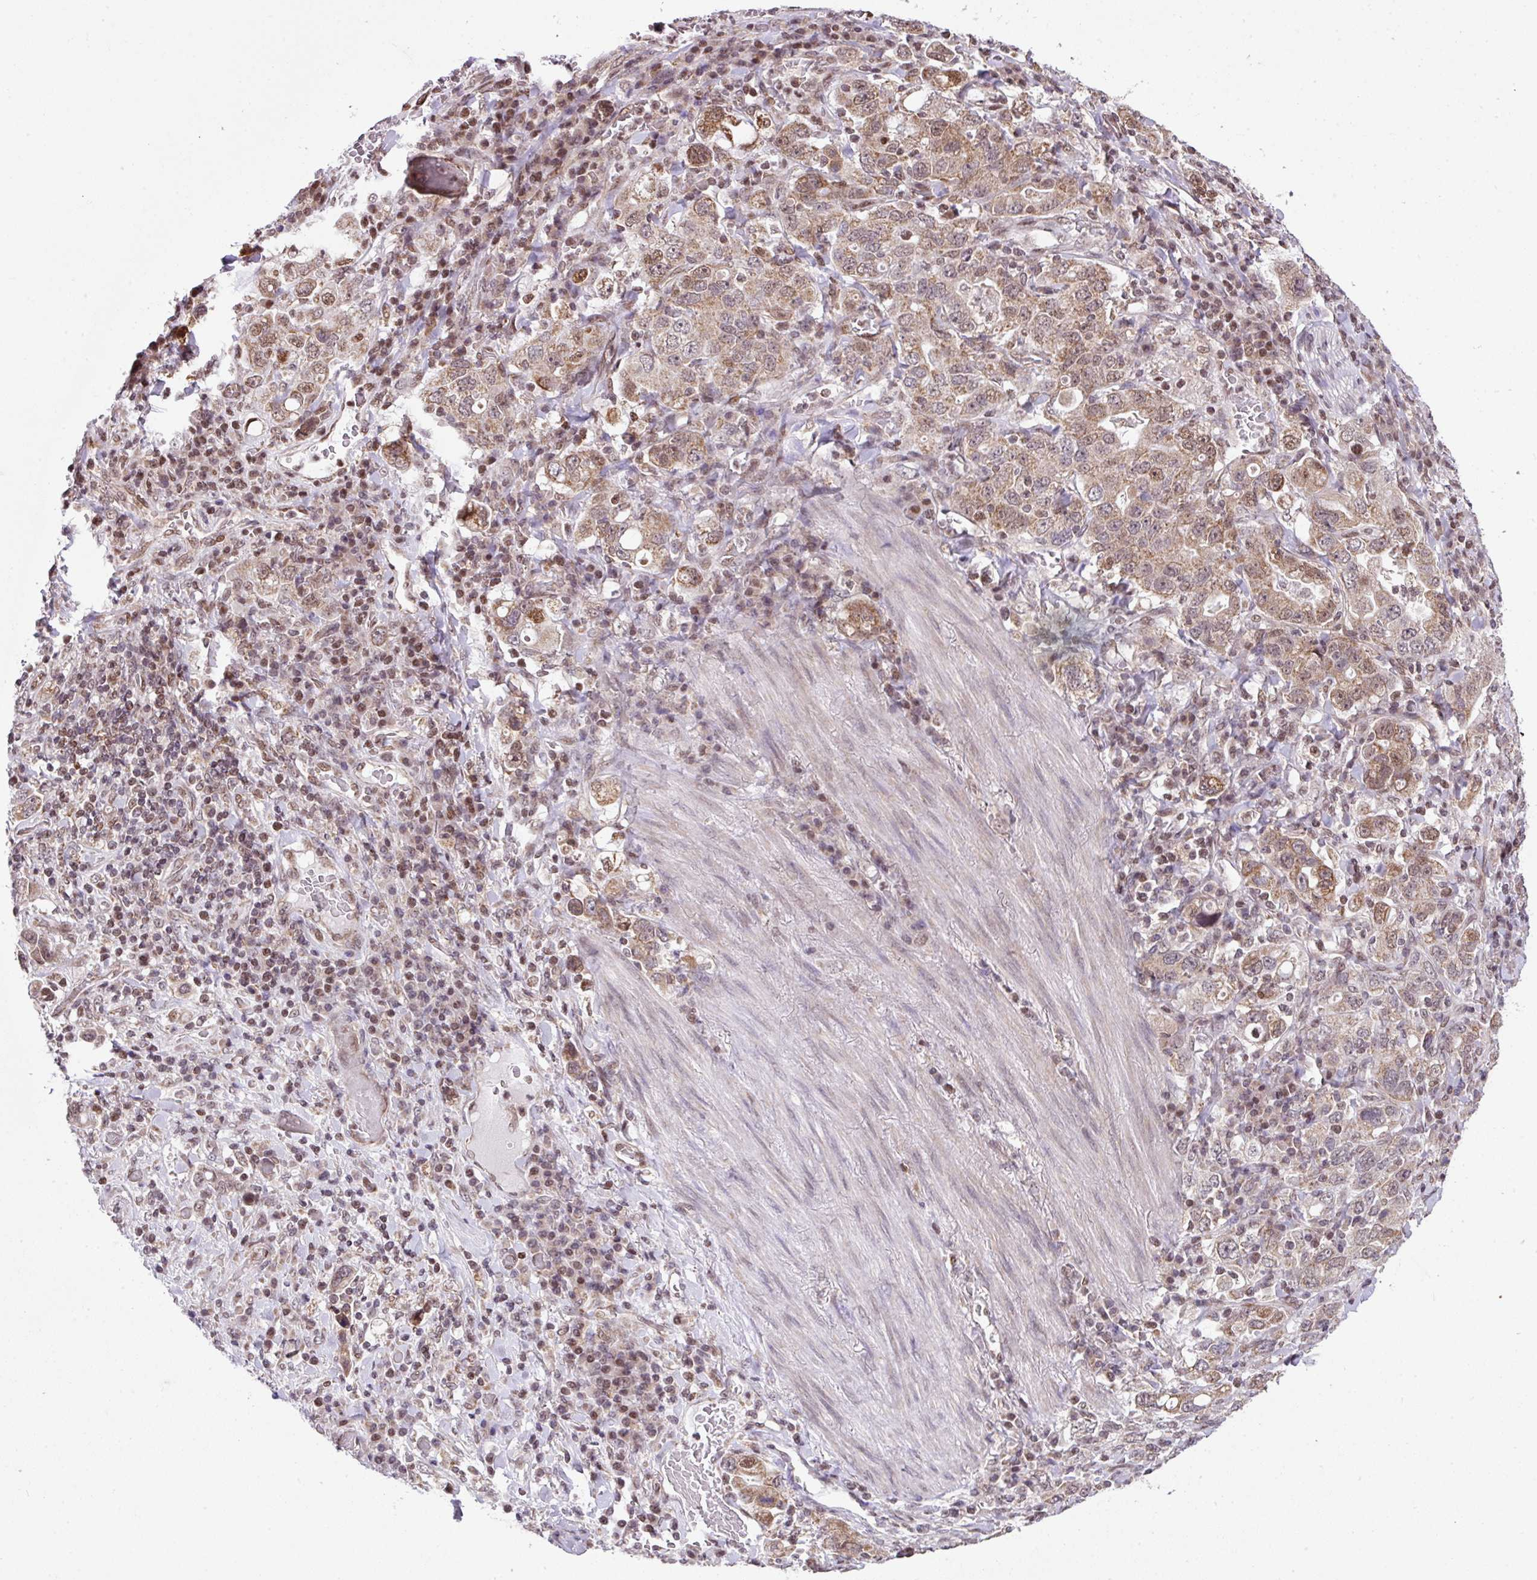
{"staining": {"intensity": "moderate", "quantity": ">75%", "location": "cytoplasmic/membranous,nuclear"}, "tissue": "stomach cancer", "cell_type": "Tumor cells", "image_type": "cancer", "snomed": [{"axis": "morphology", "description": "Adenocarcinoma, NOS"}, {"axis": "topography", "description": "Stomach, upper"}, {"axis": "topography", "description": "Stomach"}], "caption": "IHC (DAB (3,3'-diaminobenzidine)) staining of human stomach cancer shows moderate cytoplasmic/membranous and nuclear protein positivity in approximately >75% of tumor cells.", "gene": "PLK1", "patient": {"sex": "male", "age": 62}}